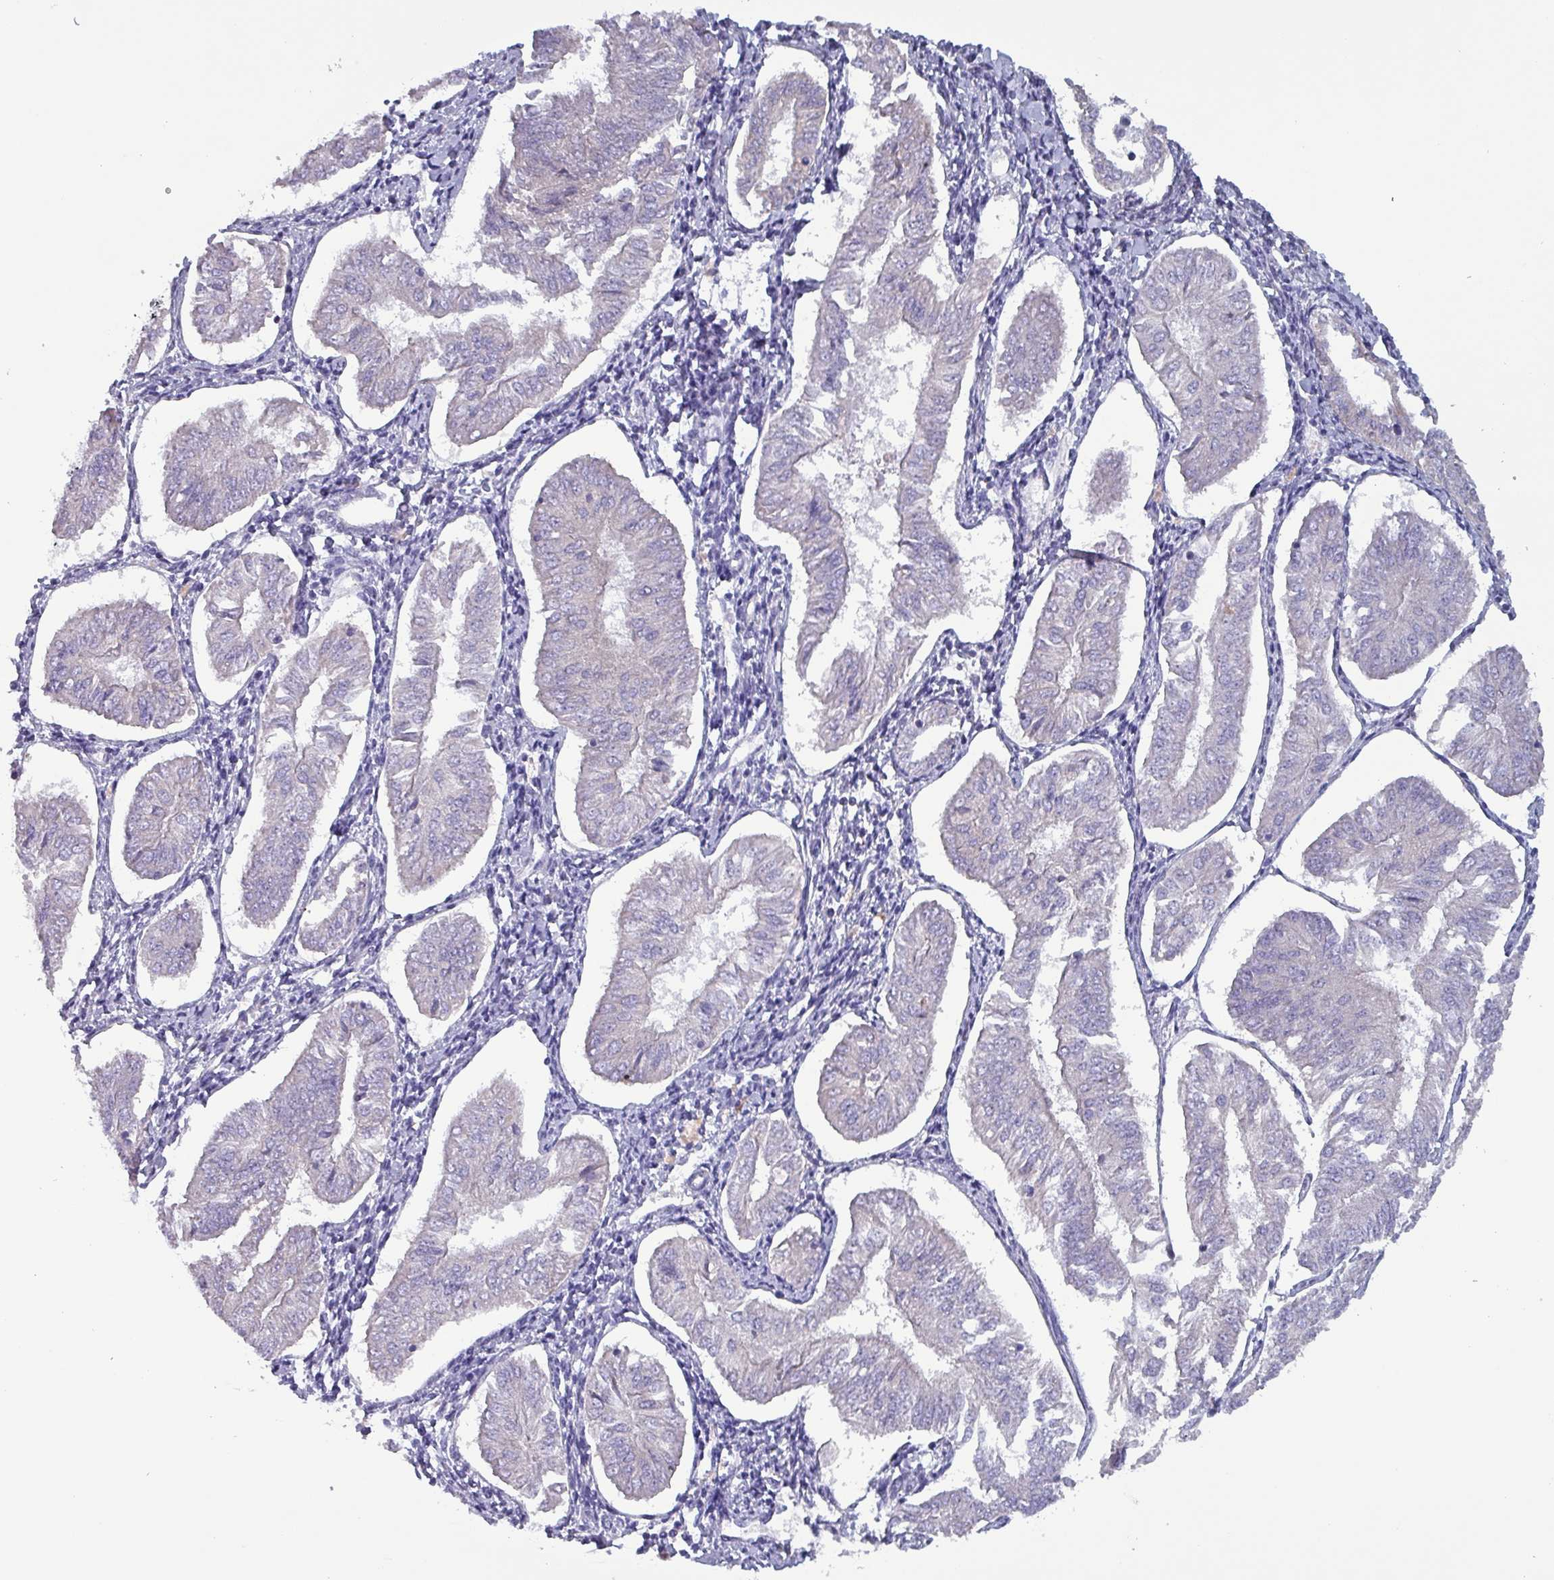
{"staining": {"intensity": "negative", "quantity": "none", "location": "none"}, "tissue": "endometrial cancer", "cell_type": "Tumor cells", "image_type": "cancer", "snomed": [{"axis": "morphology", "description": "Adenocarcinoma, NOS"}, {"axis": "topography", "description": "Endometrium"}], "caption": "Immunohistochemistry (IHC) image of endometrial cancer (adenocarcinoma) stained for a protein (brown), which exhibits no positivity in tumor cells.", "gene": "HSD3B7", "patient": {"sex": "female", "age": 58}}